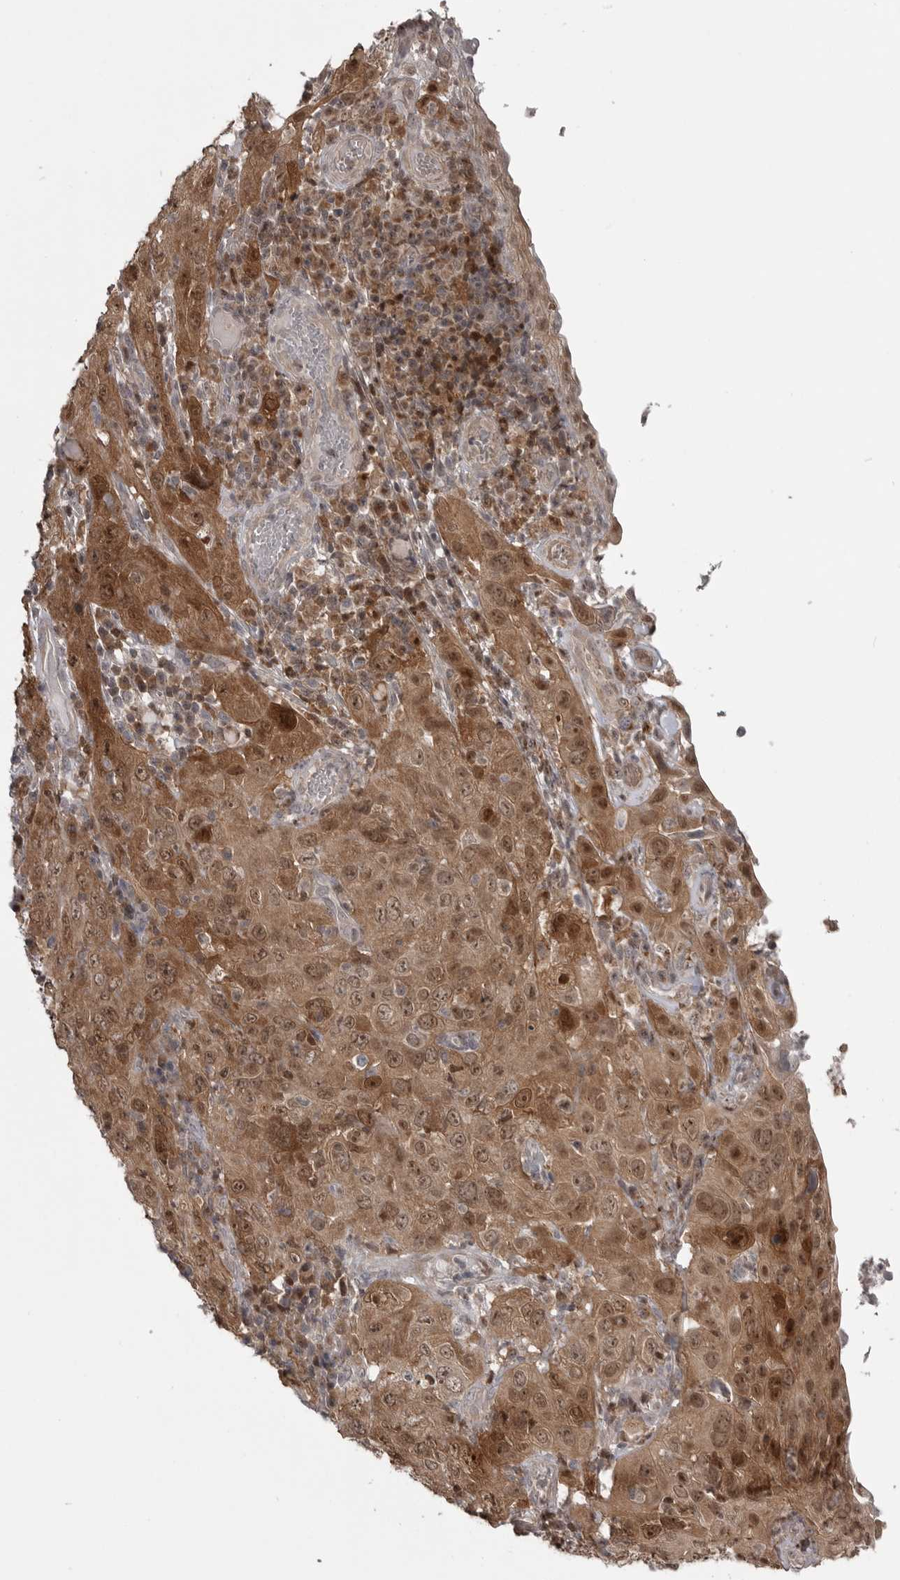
{"staining": {"intensity": "moderate", "quantity": ">75%", "location": "cytoplasmic/membranous,nuclear"}, "tissue": "cervical cancer", "cell_type": "Tumor cells", "image_type": "cancer", "snomed": [{"axis": "morphology", "description": "Squamous cell carcinoma, NOS"}, {"axis": "topography", "description": "Cervix"}], "caption": "Immunohistochemistry (IHC) (DAB) staining of human squamous cell carcinoma (cervical) reveals moderate cytoplasmic/membranous and nuclear protein expression in about >75% of tumor cells.", "gene": "MAPK13", "patient": {"sex": "female", "age": 46}}